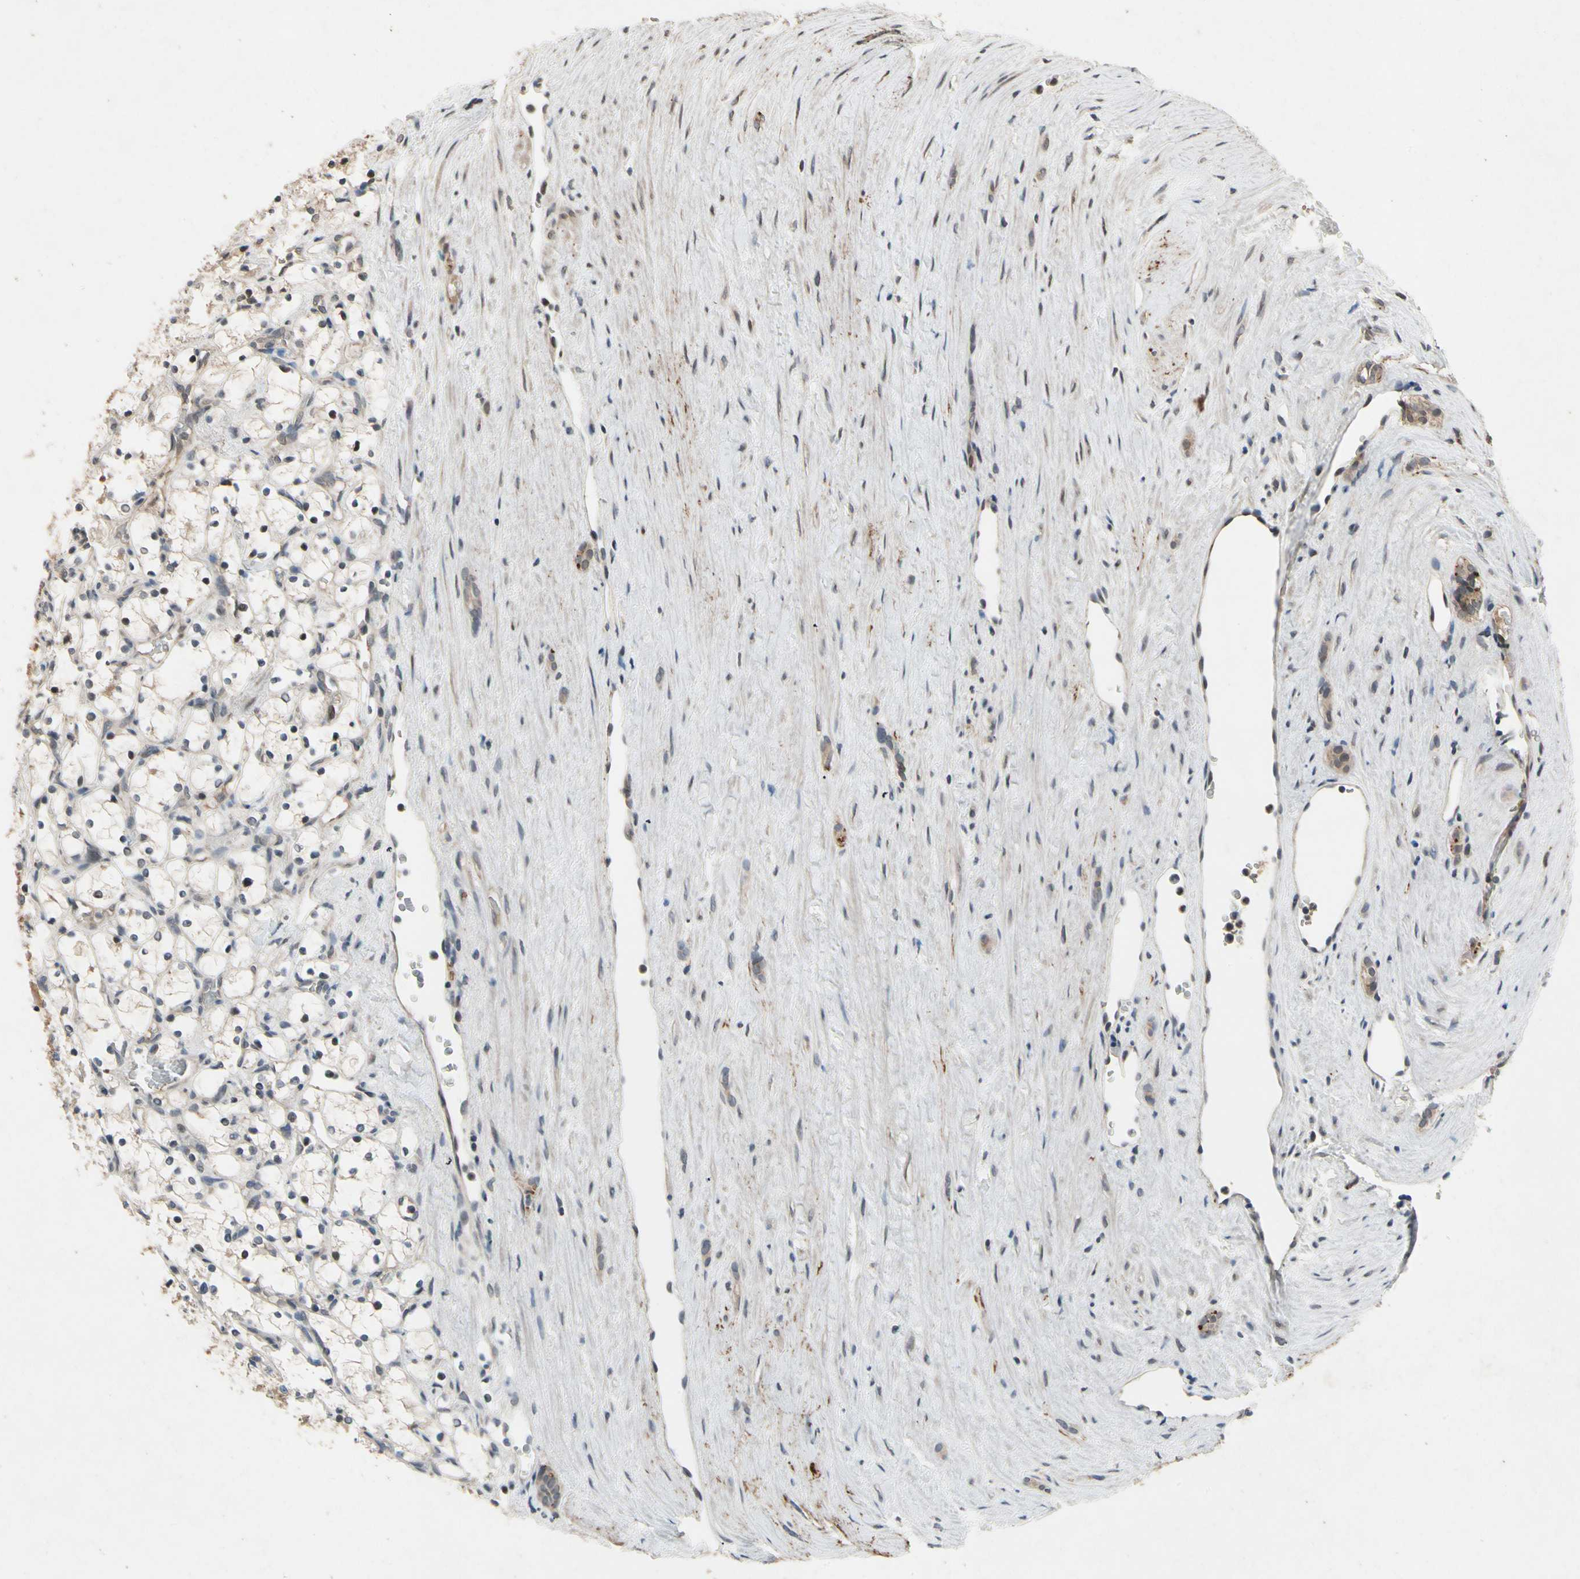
{"staining": {"intensity": "weak", "quantity": "<25%", "location": "cytoplasmic/membranous"}, "tissue": "renal cancer", "cell_type": "Tumor cells", "image_type": "cancer", "snomed": [{"axis": "morphology", "description": "Adenocarcinoma, NOS"}, {"axis": "topography", "description": "Kidney"}], "caption": "Tumor cells show no significant protein positivity in renal cancer (adenocarcinoma).", "gene": "DPY19L3", "patient": {"sex": "female", "age": 69}}